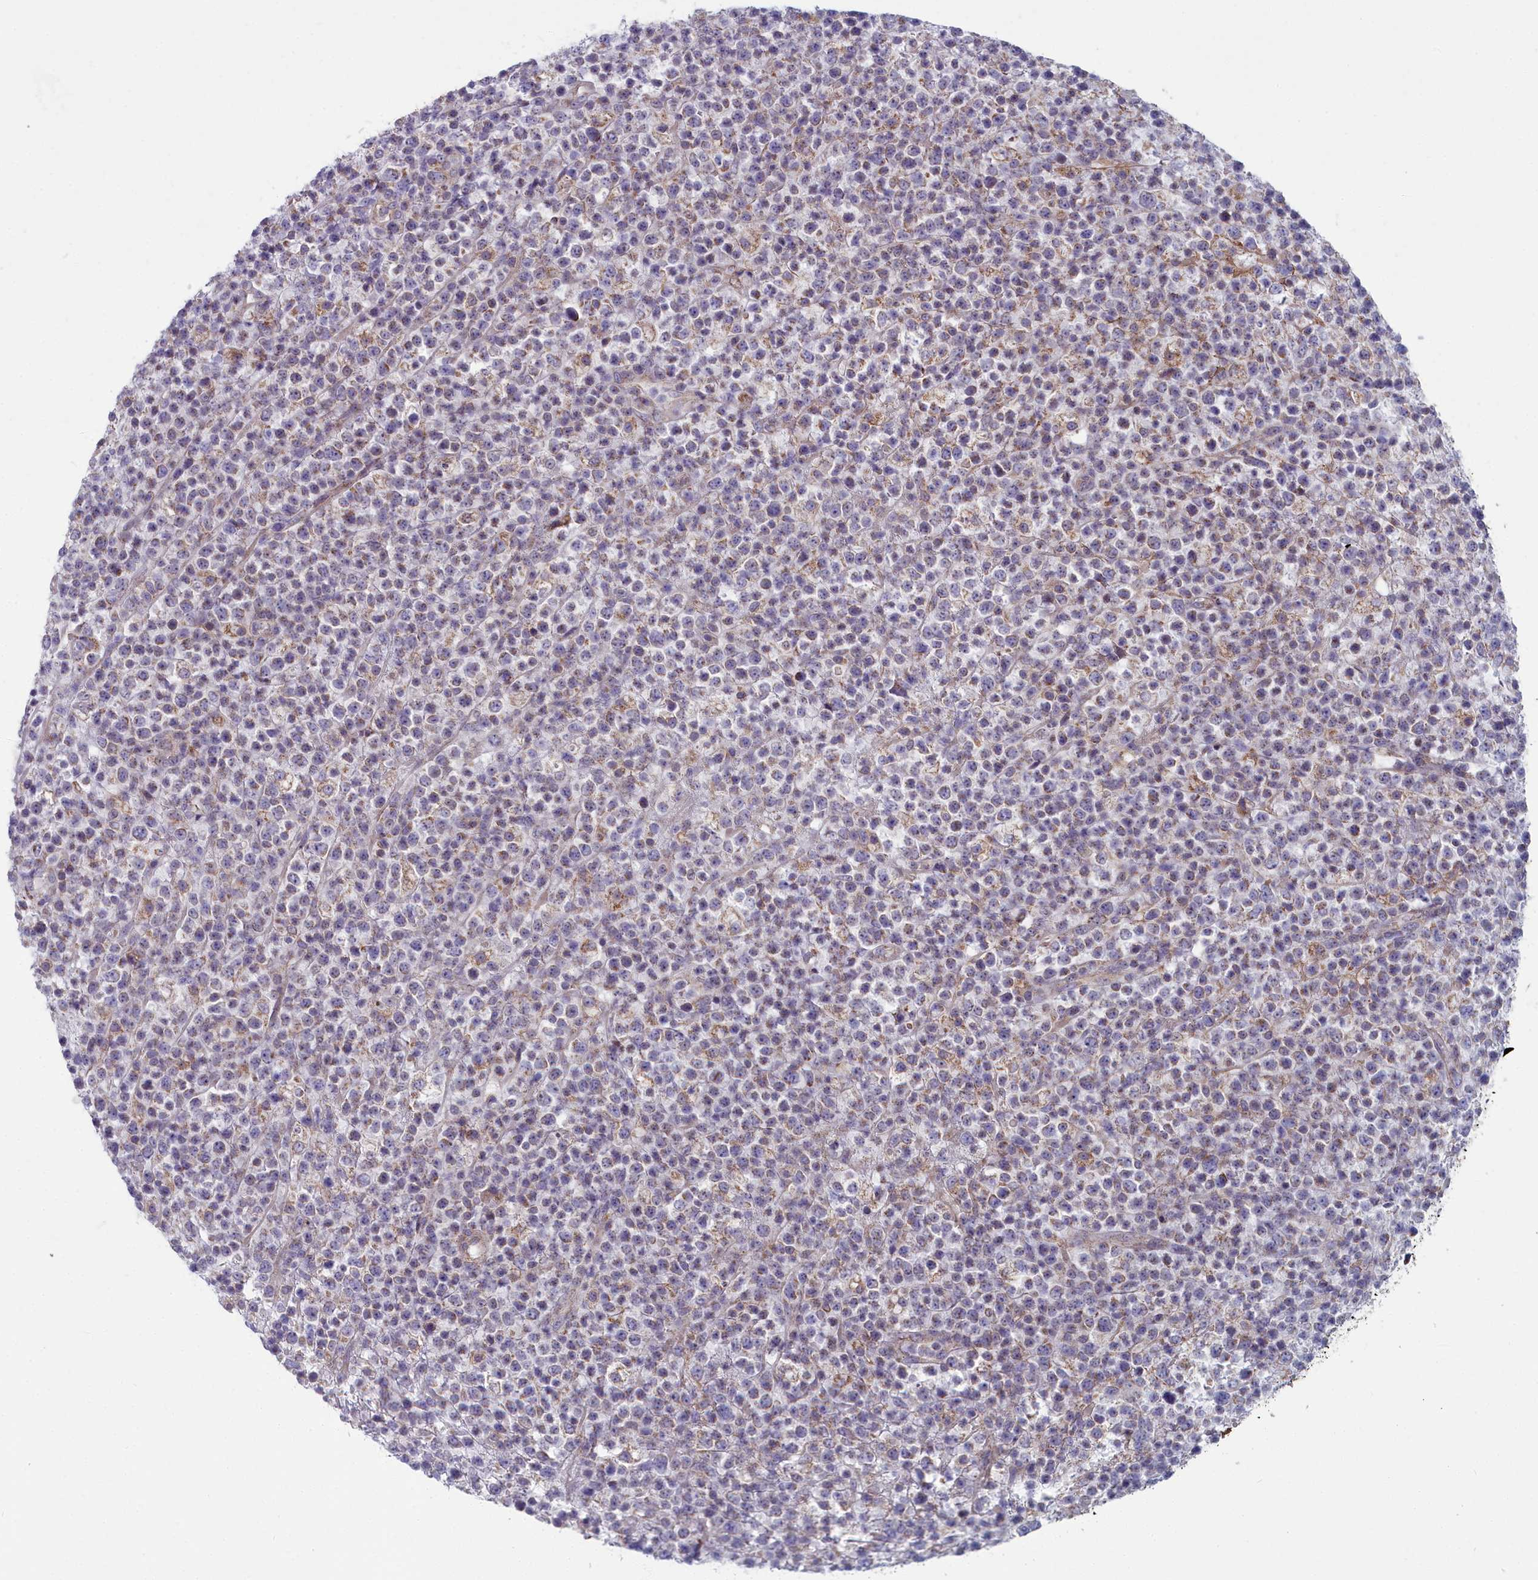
{"staining": {"intensity": "negative", "quantity": "none", "location": "none"}, "tissue": "lymphoma", "cell_type": "Tumor cells", "image_type": "cancer", "snomed": [{"axis": "morphology", "description": "Malignant lymphoma, non-Hodgkin's type, High grade"}, {"axis": "topography", "description": "Colon"}], "caption": "High magnification brightfield microscopy of malignant lymphoma, non-Hodgkin's type (high-grade) stained with DAB (3,3'-diaminobenzidine) (brown) and counterstained with hematoxylin (blue): tumor cells show no significant positivity. (DAB (3,3'-diaminobenzidine) IHC, high magnification).", "gene": "INSYN2A", "patient": {"sex": "female", "age": 53}}